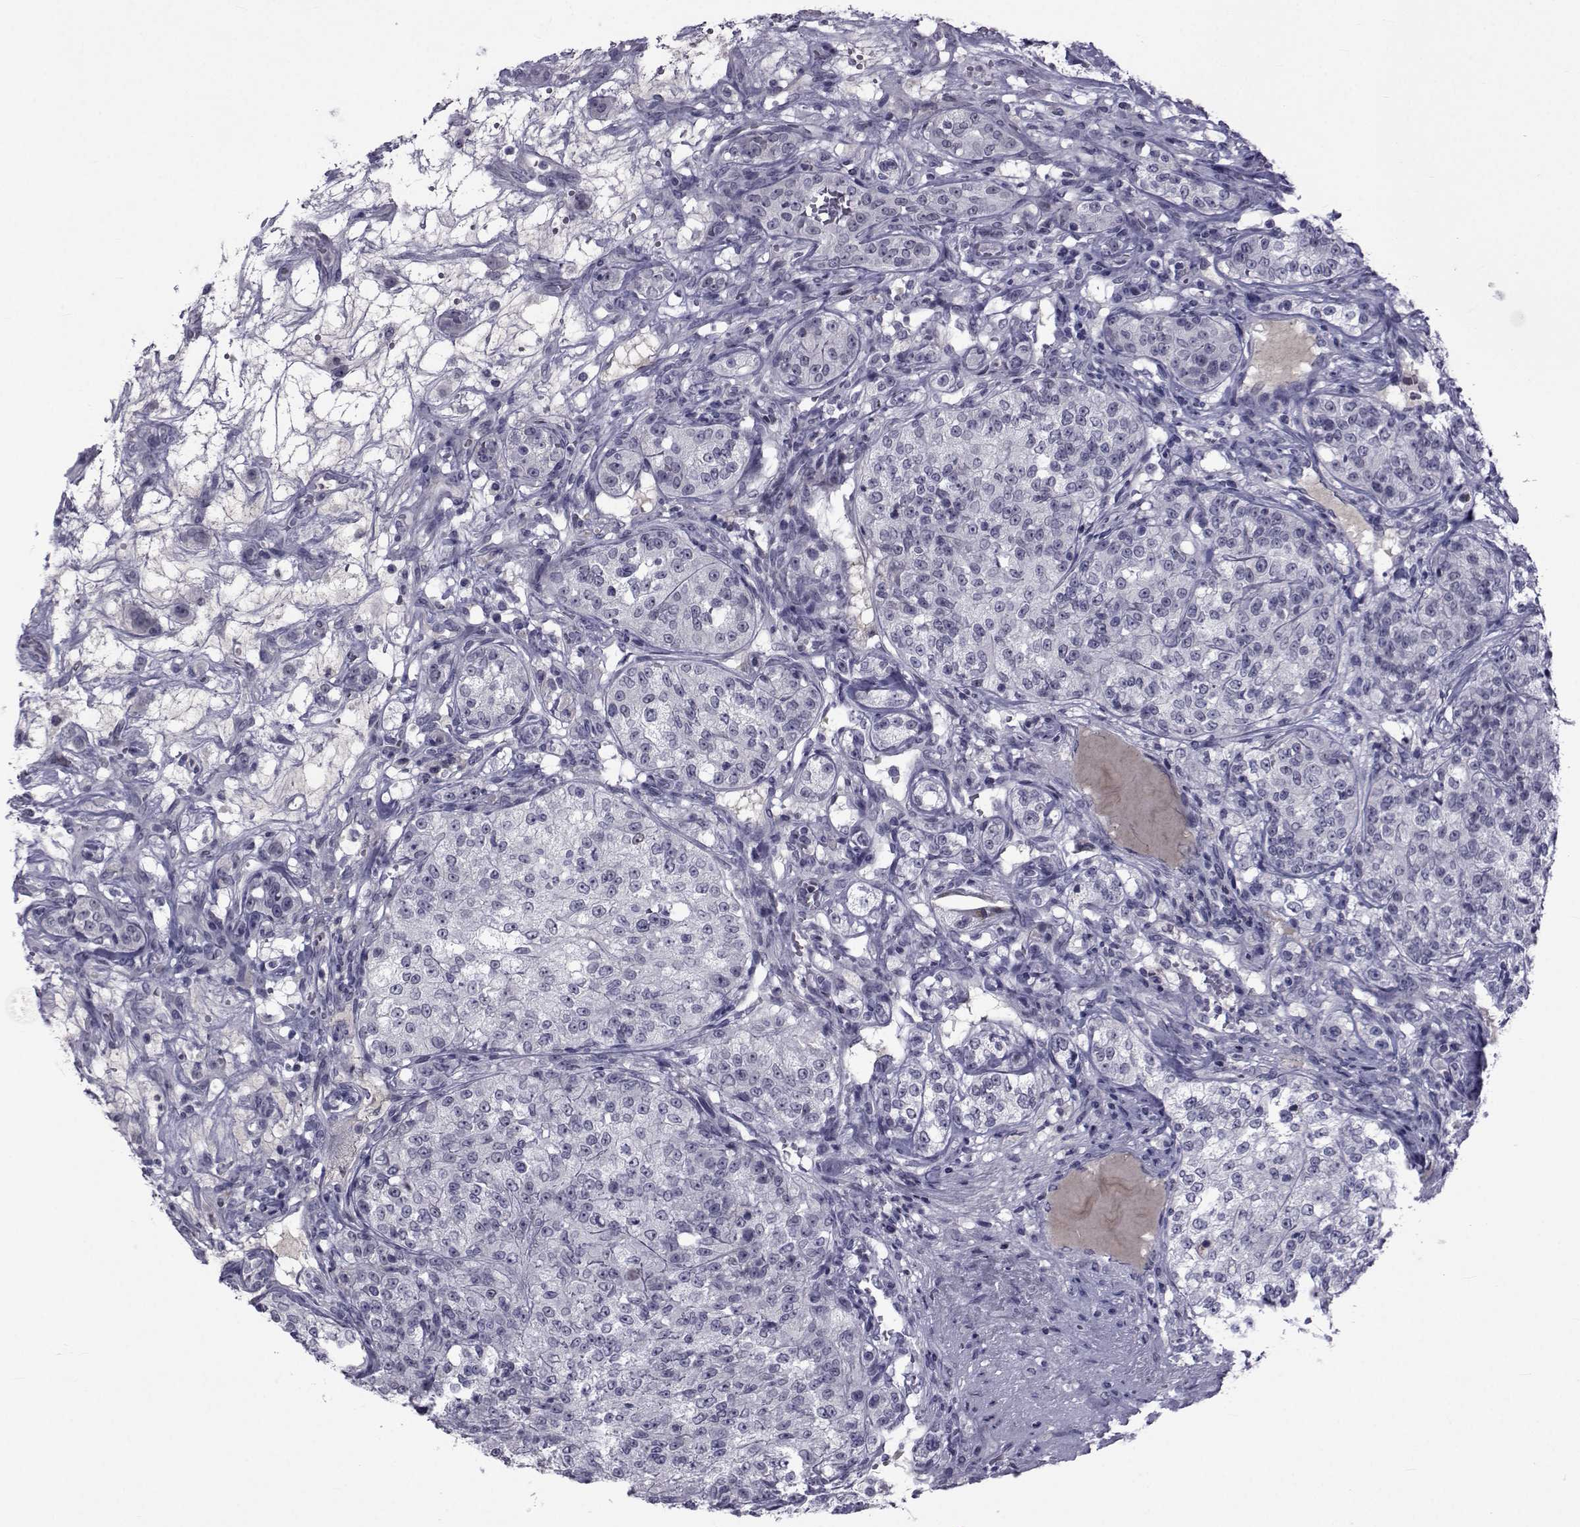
{"staining": {"intensity": "negative", "quantity": "none", "location": "none"}, "tissue": "renal cancer", "cell_type": "Tumor cells", "image_type": "cancer", "snomed": [{"axis": "morphology", "description": "Adenocarcinoma, NOS"}, {"axis": "topography", "description": "Kidney"}], "caption": "Human adenocarcinoma (renal) stained for a protein using immunohistochemistry (IHC) reveals no staining in tumor cells.", "gene": "PAX2", "patient": {"sex": "female", "age": 63}}